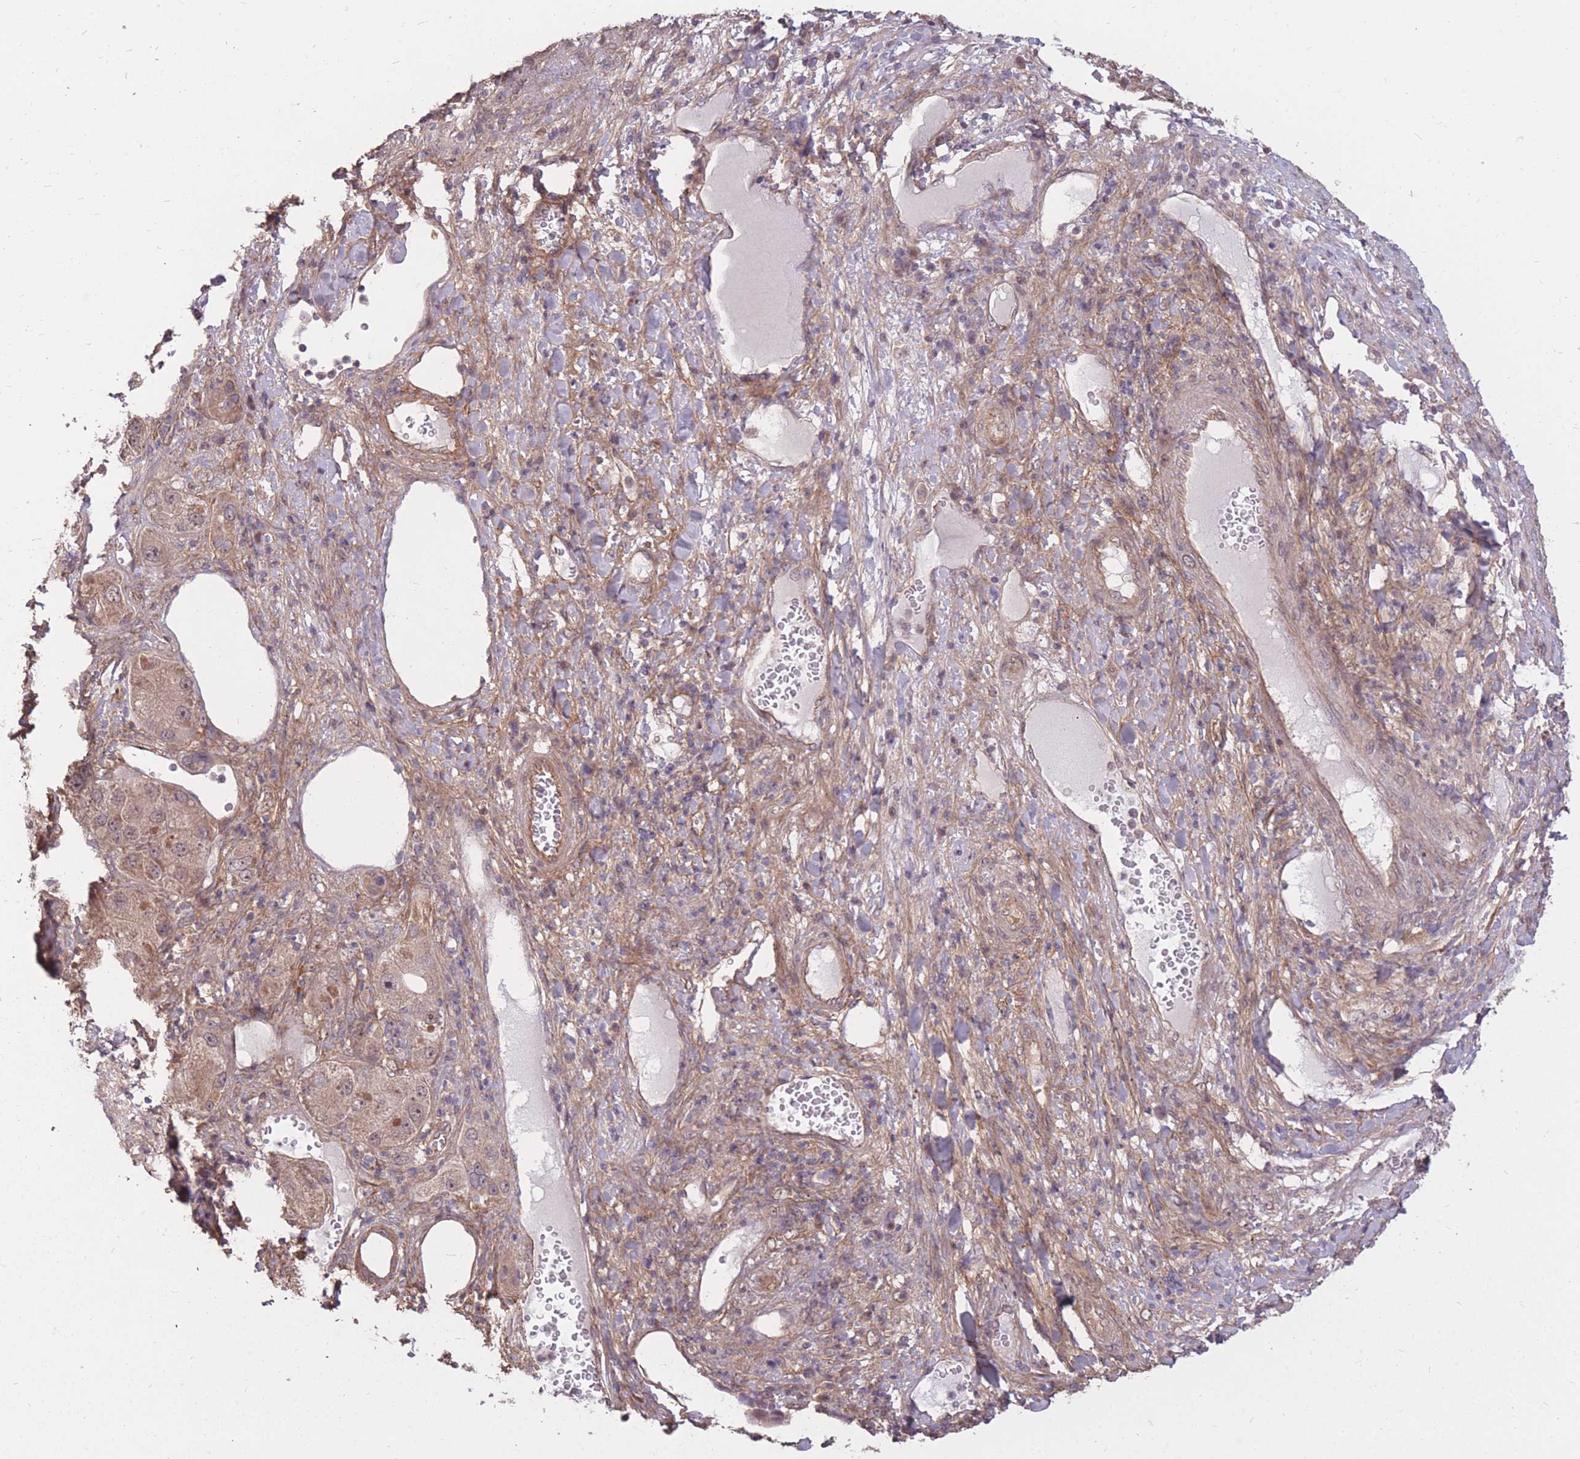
{"staining": {"intensity": "weak", "quantity": ">75%", "location": "cytoplasmic/membranous,nuclear"}, "tissue": "liver cancer", "cell_type": "Tumor cells", "image_type": "cancer", "snomed": [{"axis": "morphology", "description": "Carcinoma, Hepatocellular, NOS"}, {"axis": "topography", "description": "Liver"}], "caption": "This image demonstrates IHC staining of human liver hepatocellular carcinoma, with low weak cytoplasmic/membranous and nuclear staining in approximately >75% of tumor cells.", "gene": "DYNC1LI2", "patient": {"sex": "female", "age": 73}}